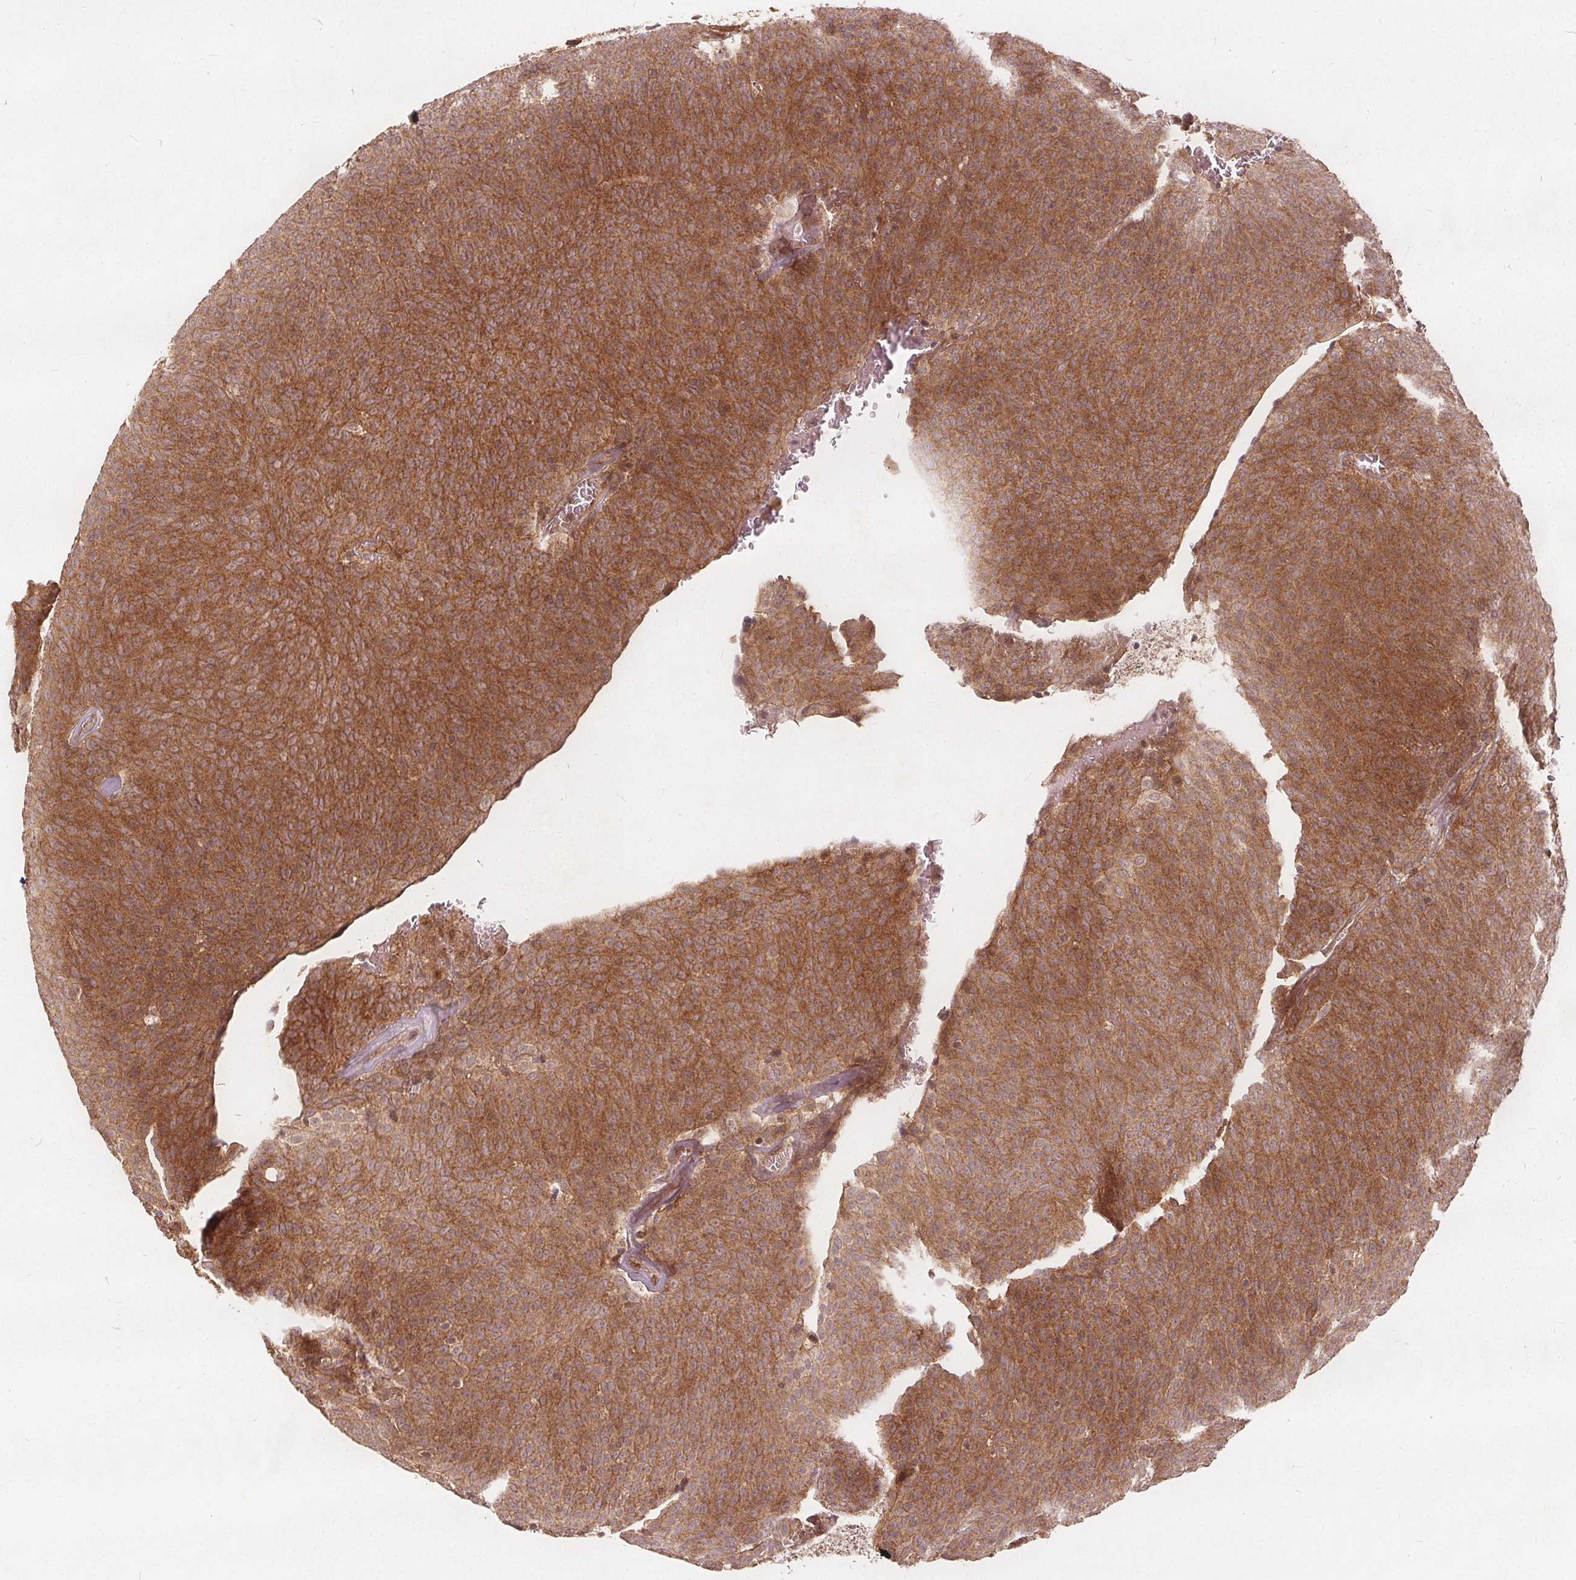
{"staining": {"intensity": "moderate", "quantity": ">75%", "location": "cytoplasmic/membranous"}, "tissue": "urothelial cancer", "cell_type": "Tumor cells", "image_type": "cancer", "snomed": [{"axis": "morphology", "description": "Urothelial carcinoma, Low grade"}, {"axis": "topography", "description": "Urinary bladder"}], "caption": "Immunohistochemical staining of urothelial carcinoma (low-grade) demonstrates medium levels of moderate cytoplasmic/membranous protein expression in approximately >75% of tumor cells.", "gene": "PPP1CB", "patient": {"sex": "male", "age": 77}}